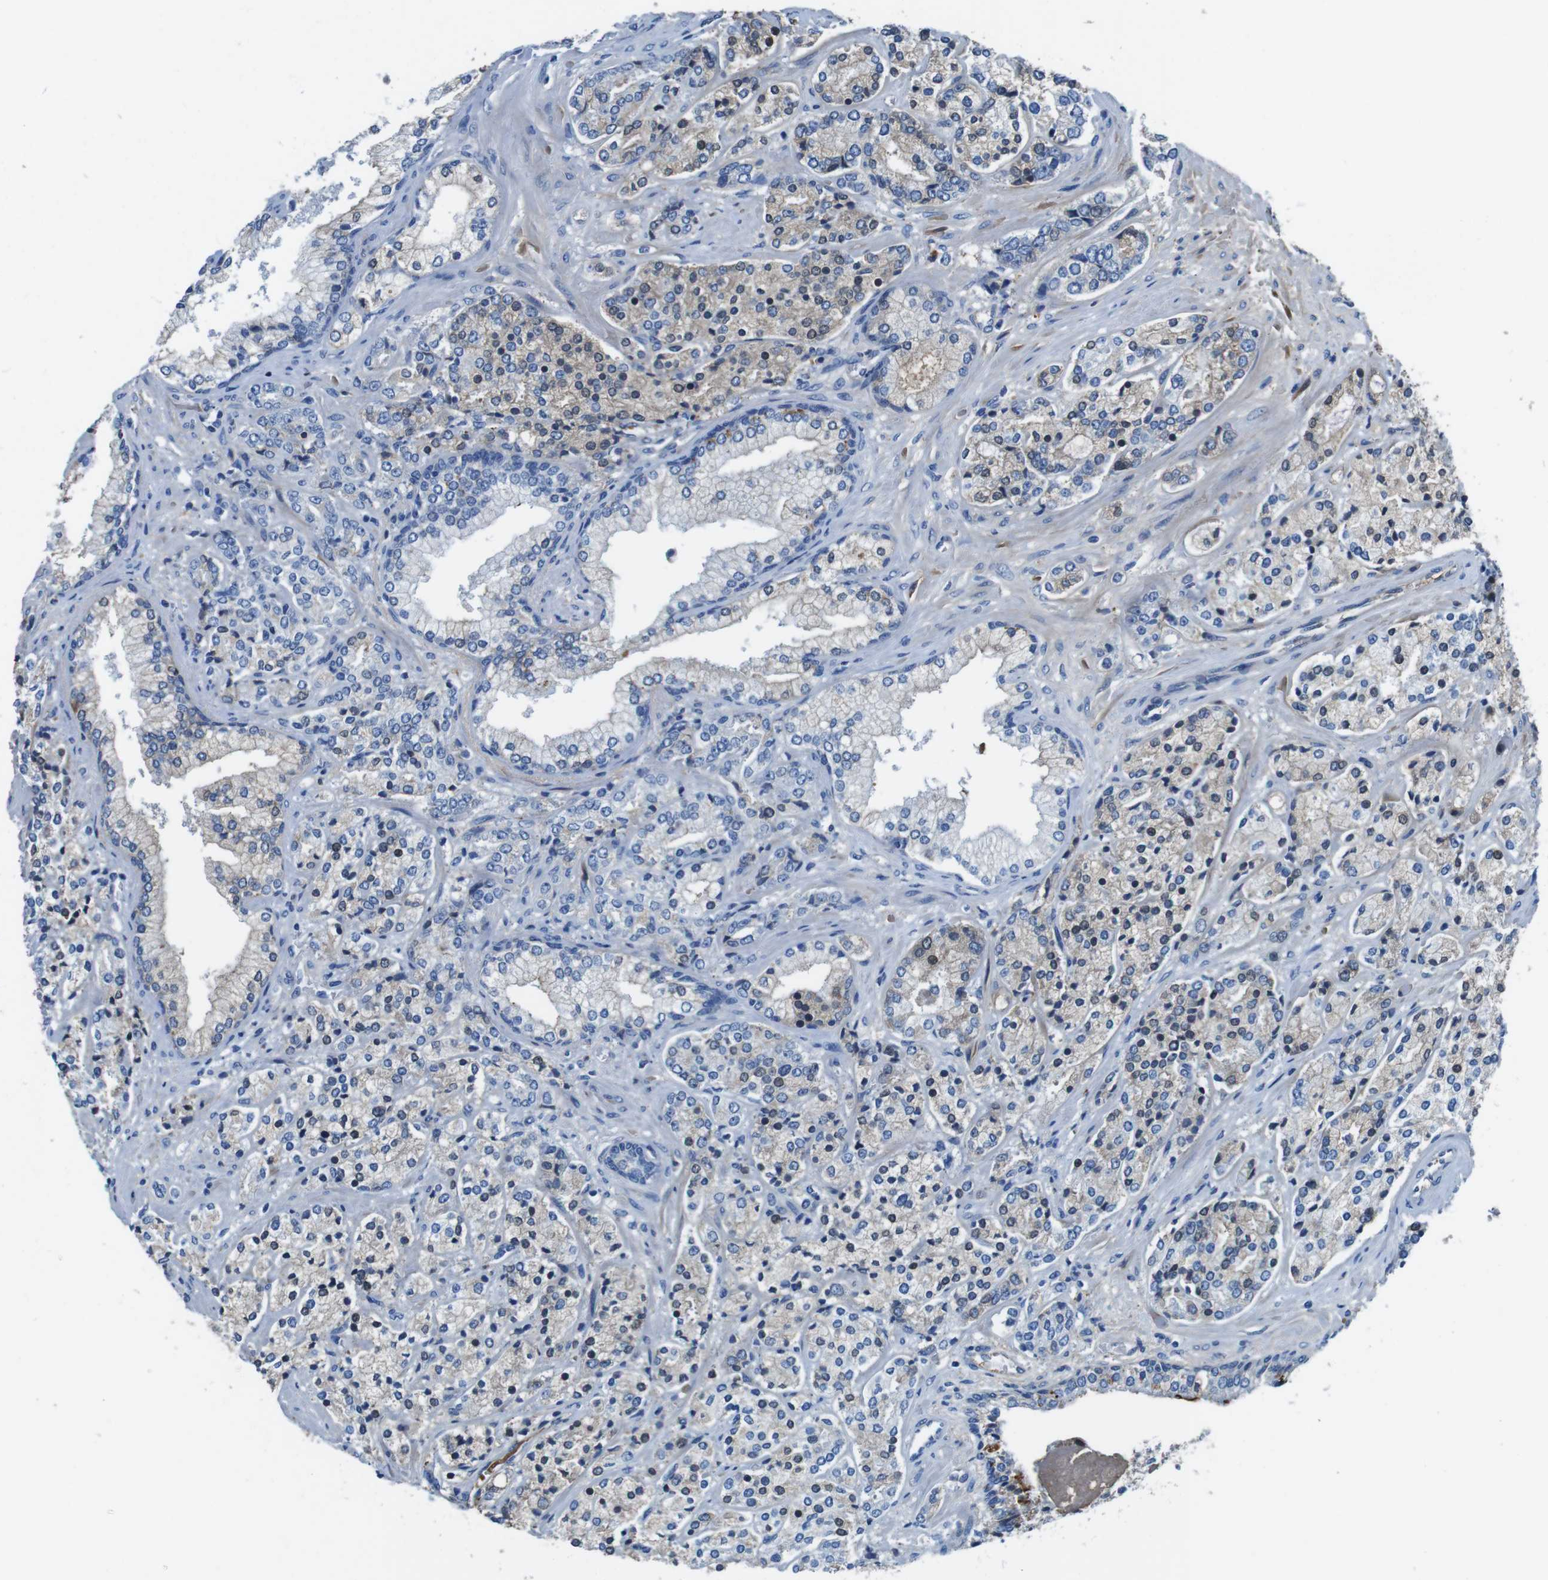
{"staining": {"intensity": "weak", "quantity": "25%-75%", "location": "cytoplasmic/membranous,nuclear"}, "tissue": "prostate cancer", "cell_type": "Tumor cells", "image_type": "cancer", "snomed": [{"axis": "morphology", "description": "Adenocarcinoma, High grade"}, {"axis": "topography", "description": "Prostate"}], "caption": "Immunohistochemistry histopathology image of neoplastic tissue: high-grade adenocarcinoma (prostate) stained using IHC displays low levels of weak protein expression localized specifically in the cytoplasmic/membranous and nuclear of tumor cells, appearing as a cytoplasmic/membranous and nuclear brown color.", "gene": "TMPRSS15", "patient": {"sex": "male", "age": 71}}